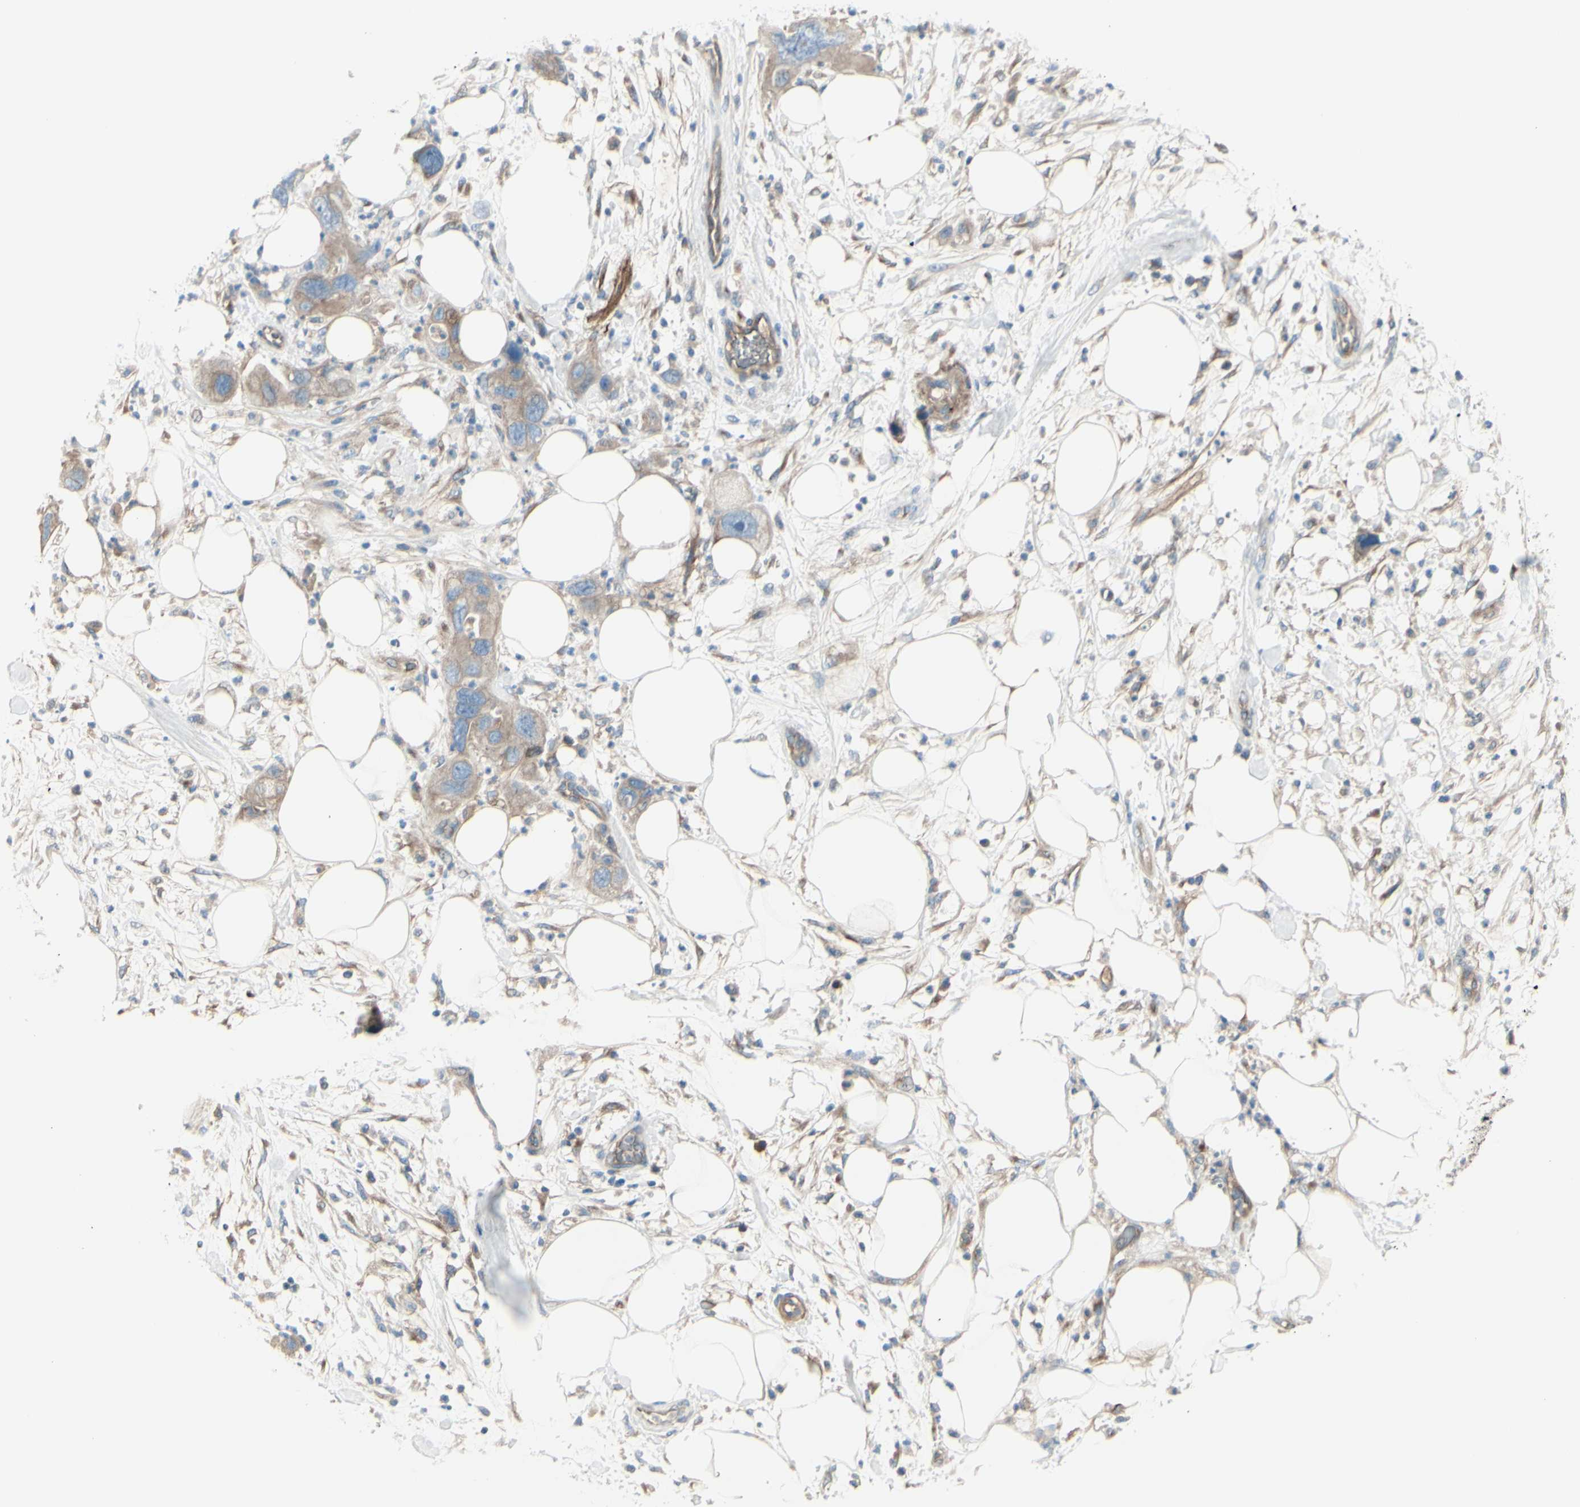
{"staining": {"intensity": "weak", "quantity": ">75%", "location": "cytoplasmic/membranous"}, "tissue": "pancreatic cancer", "cell_type": "Tumor cells", "image_type": "cancer", "snomed": [{"axis": "morphology", "description": "Adenocarcinoma, NOS"}, {"axis": "topography", "description": "Pancreas"}], "caption": "Tumor cells exhibit low levels of weak cytoplasmic/membranous staining in approximately >75% of cells in human pancreatic cancer (adenocarcinoma).", "gene": "PCDHGA2", "patient": {"sex": "female", "age": 71}}